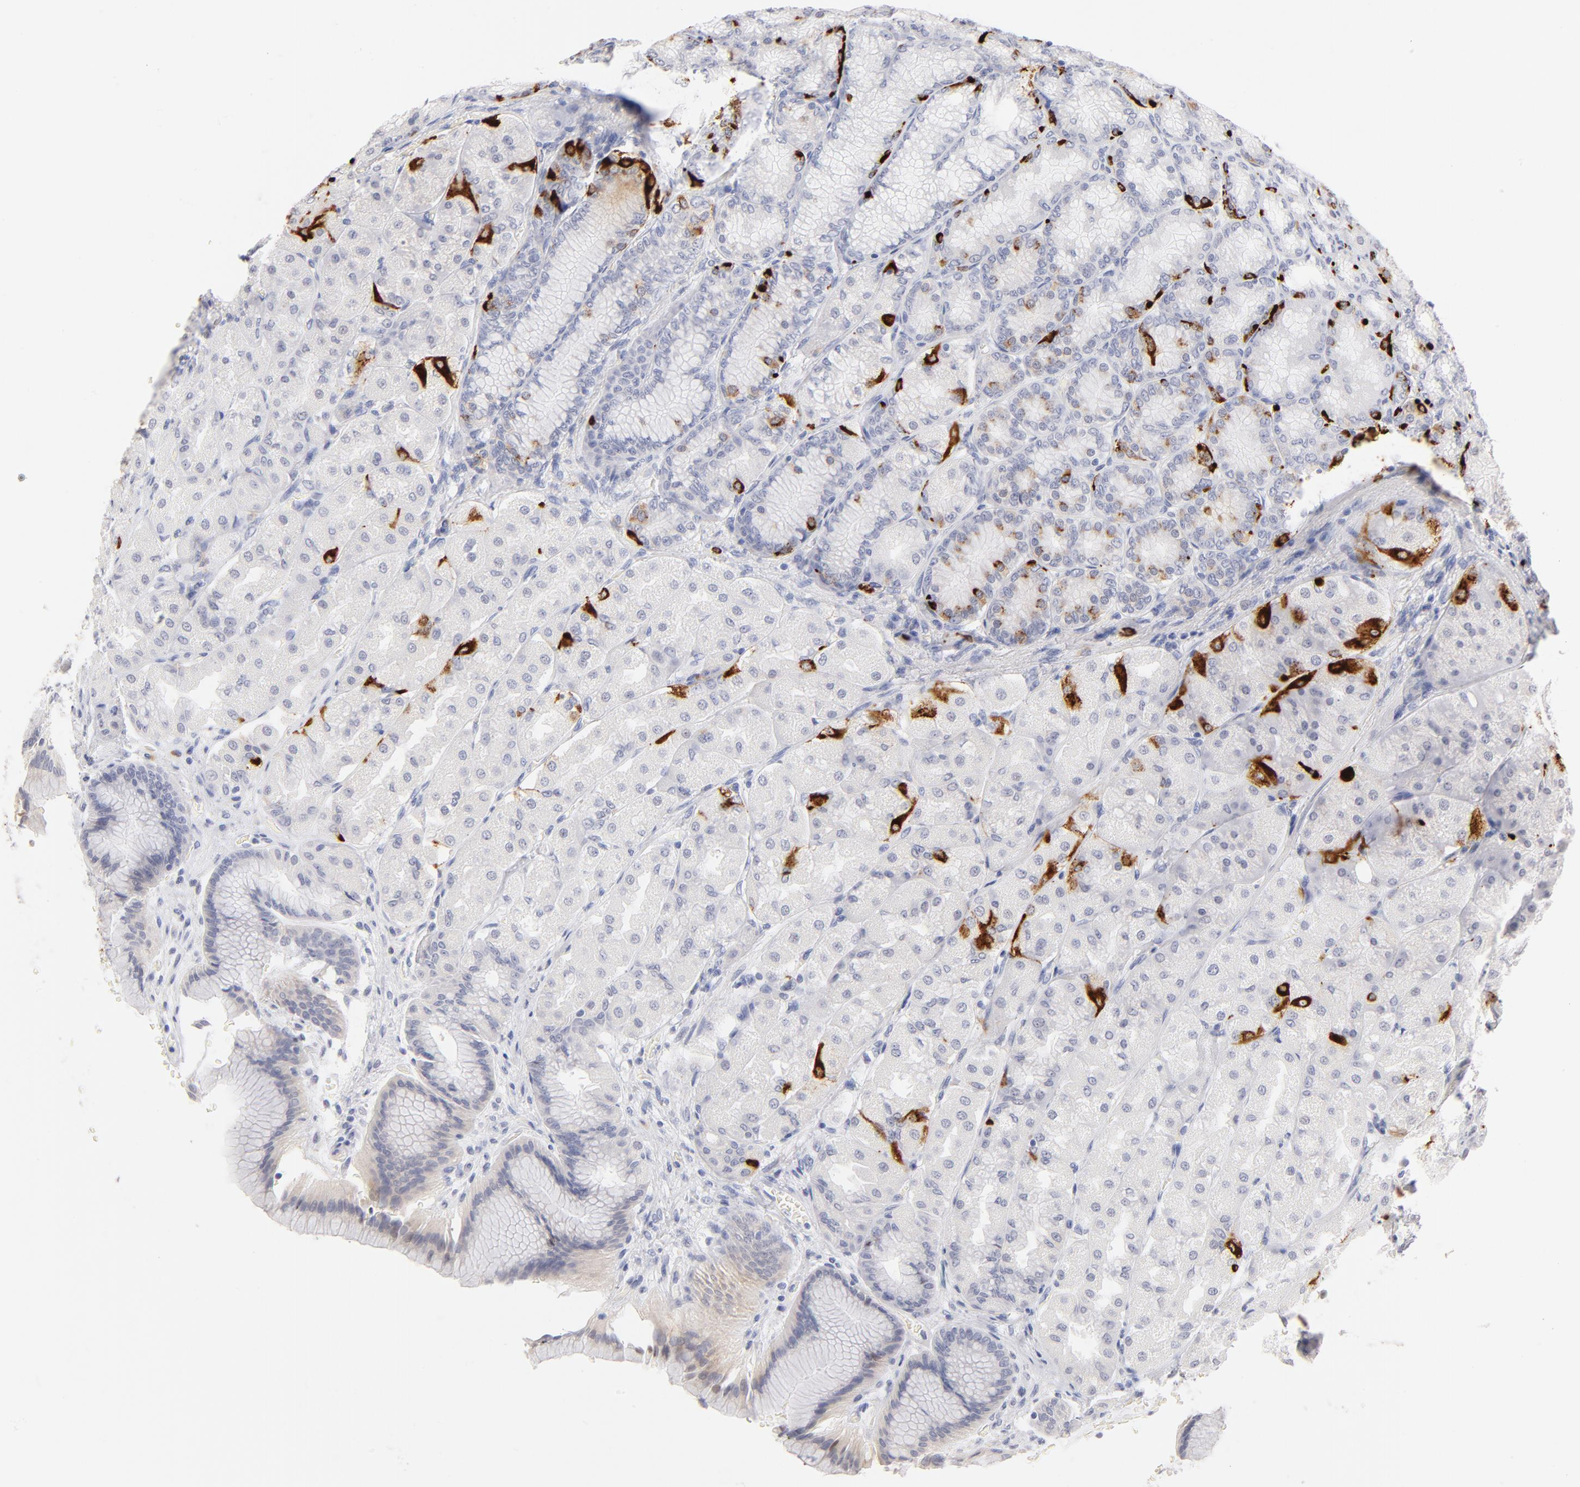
{"staining": {"intensity": "strong", "quantity": "<25%", "location": "cytoplasmic/membranous"}, "tissue": "stomach", "cell_type": "Glandular cells", "image_type": "normal", "snomed": [{"axis": "morphology", "description": "Normal tissue, NOS"}, {"axis": "morphology", "description": "Adenocarcinoma, NOS"}, {"axis": "topography", "description": "Stomach"}, {"axis": "topography", "description": "Stomach, lower"}], "caption": "Stomach was stained to show a protein in brown. There is medium levels of strong cytoplasmic/membranous staining in about <25% of glandular cells. (DAB = brown stain, brightfield microscopy at high magnification).", "gene": "KHNYN", "patient": {"sex": "female", "age": 65}}